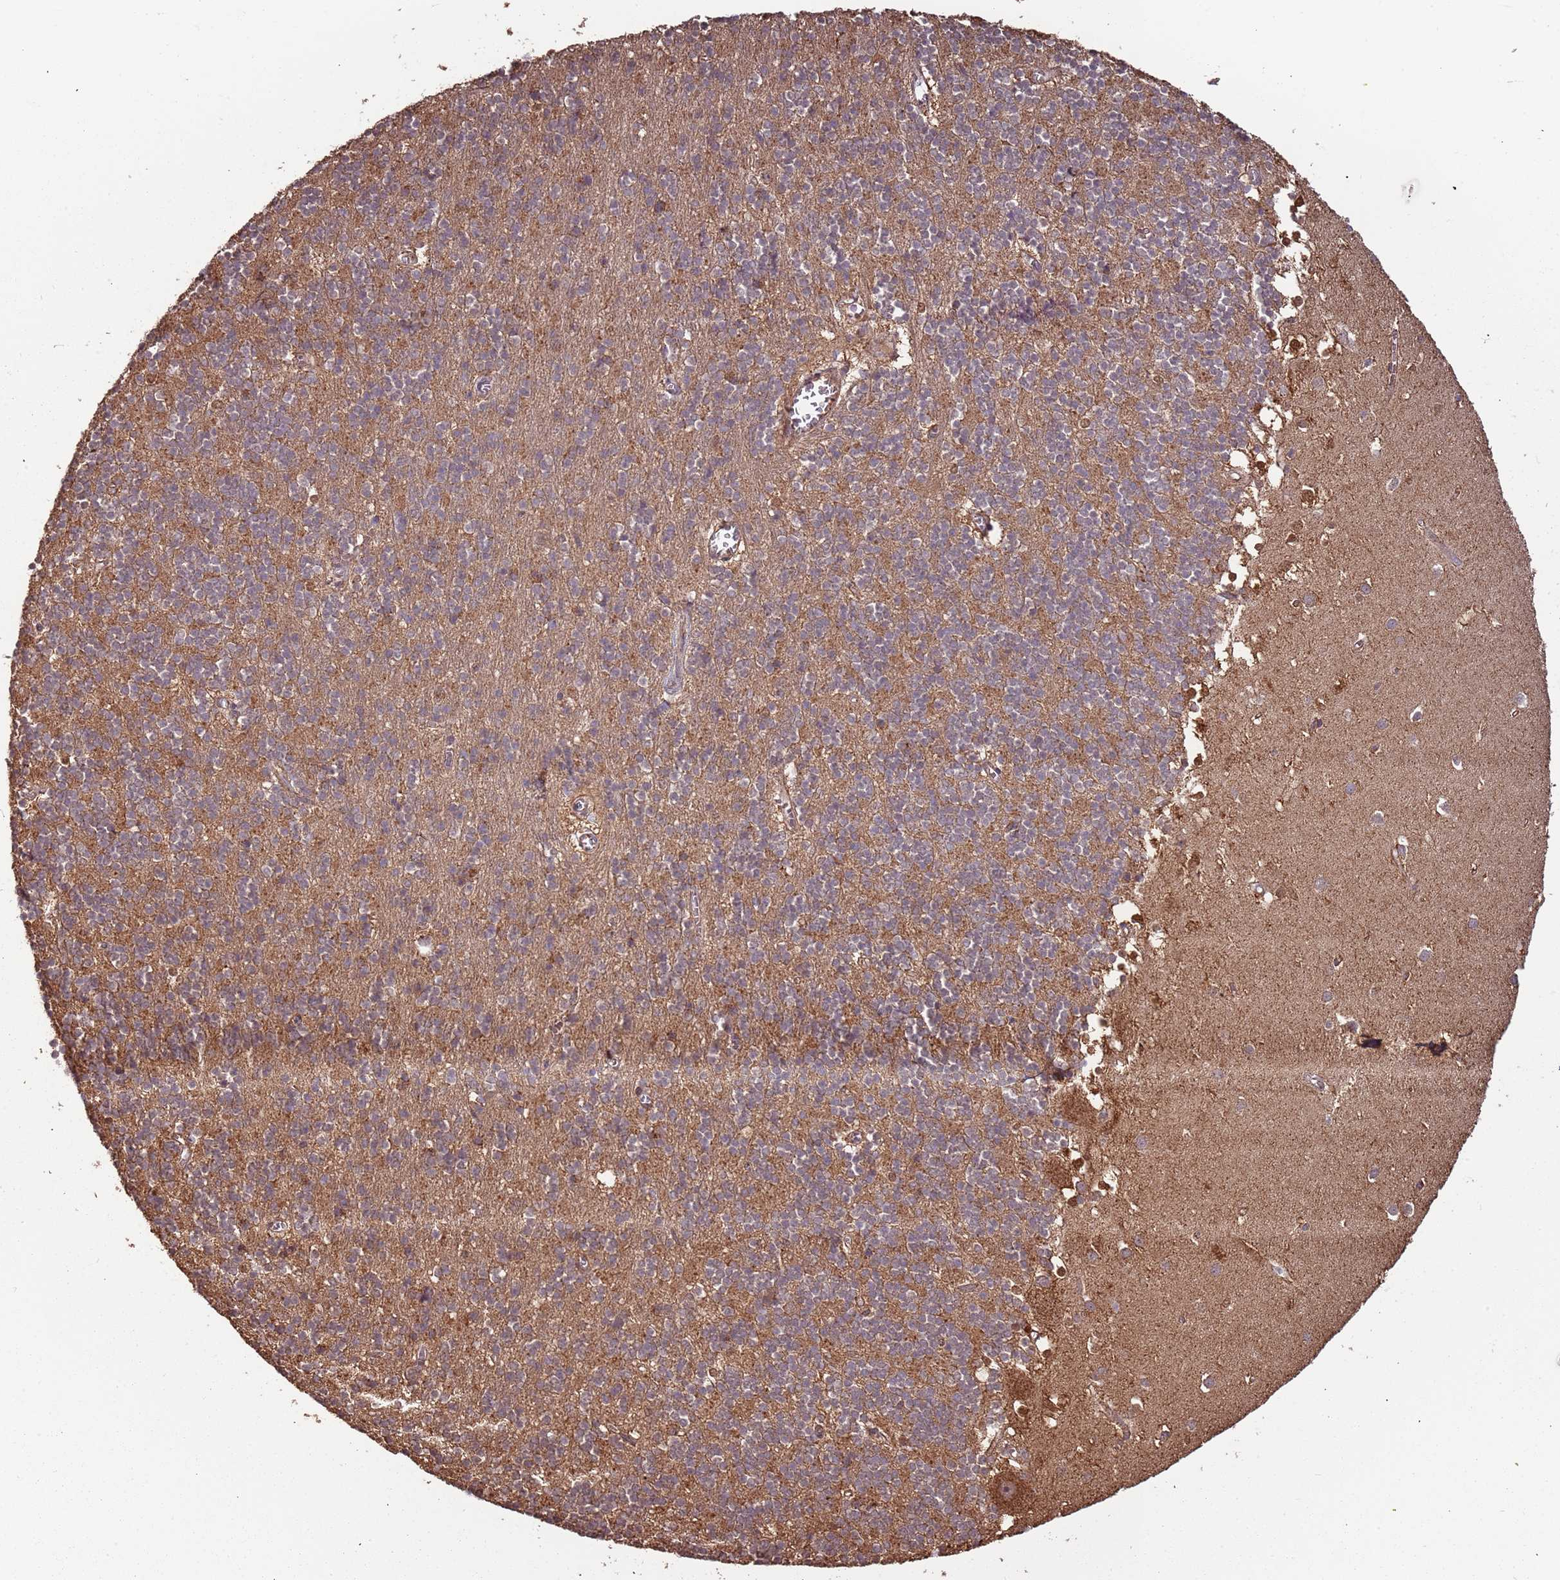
{"staining": {"intensity": "moderate", "quantity": ">75%", "location": "cytoplasmic/membranous"}, "tissue": "cerebellum", "cell_type": "Cells in granular layer", "image_type": "normal", "snomed": [{"axis": "morphology", "description": "Normal tissue, NOS"}, {"axis": "topography", "description": "Cerebellum"}], "caption": "About >75% of cells in granular layer in unremarkable cerebellum demonstrate moderate cytoplasmic/membranous protein staining as visualized by brown immunohistochemical staining.", "gene": "IL17RD", "patient": {"sex": "male", "age": 54}}